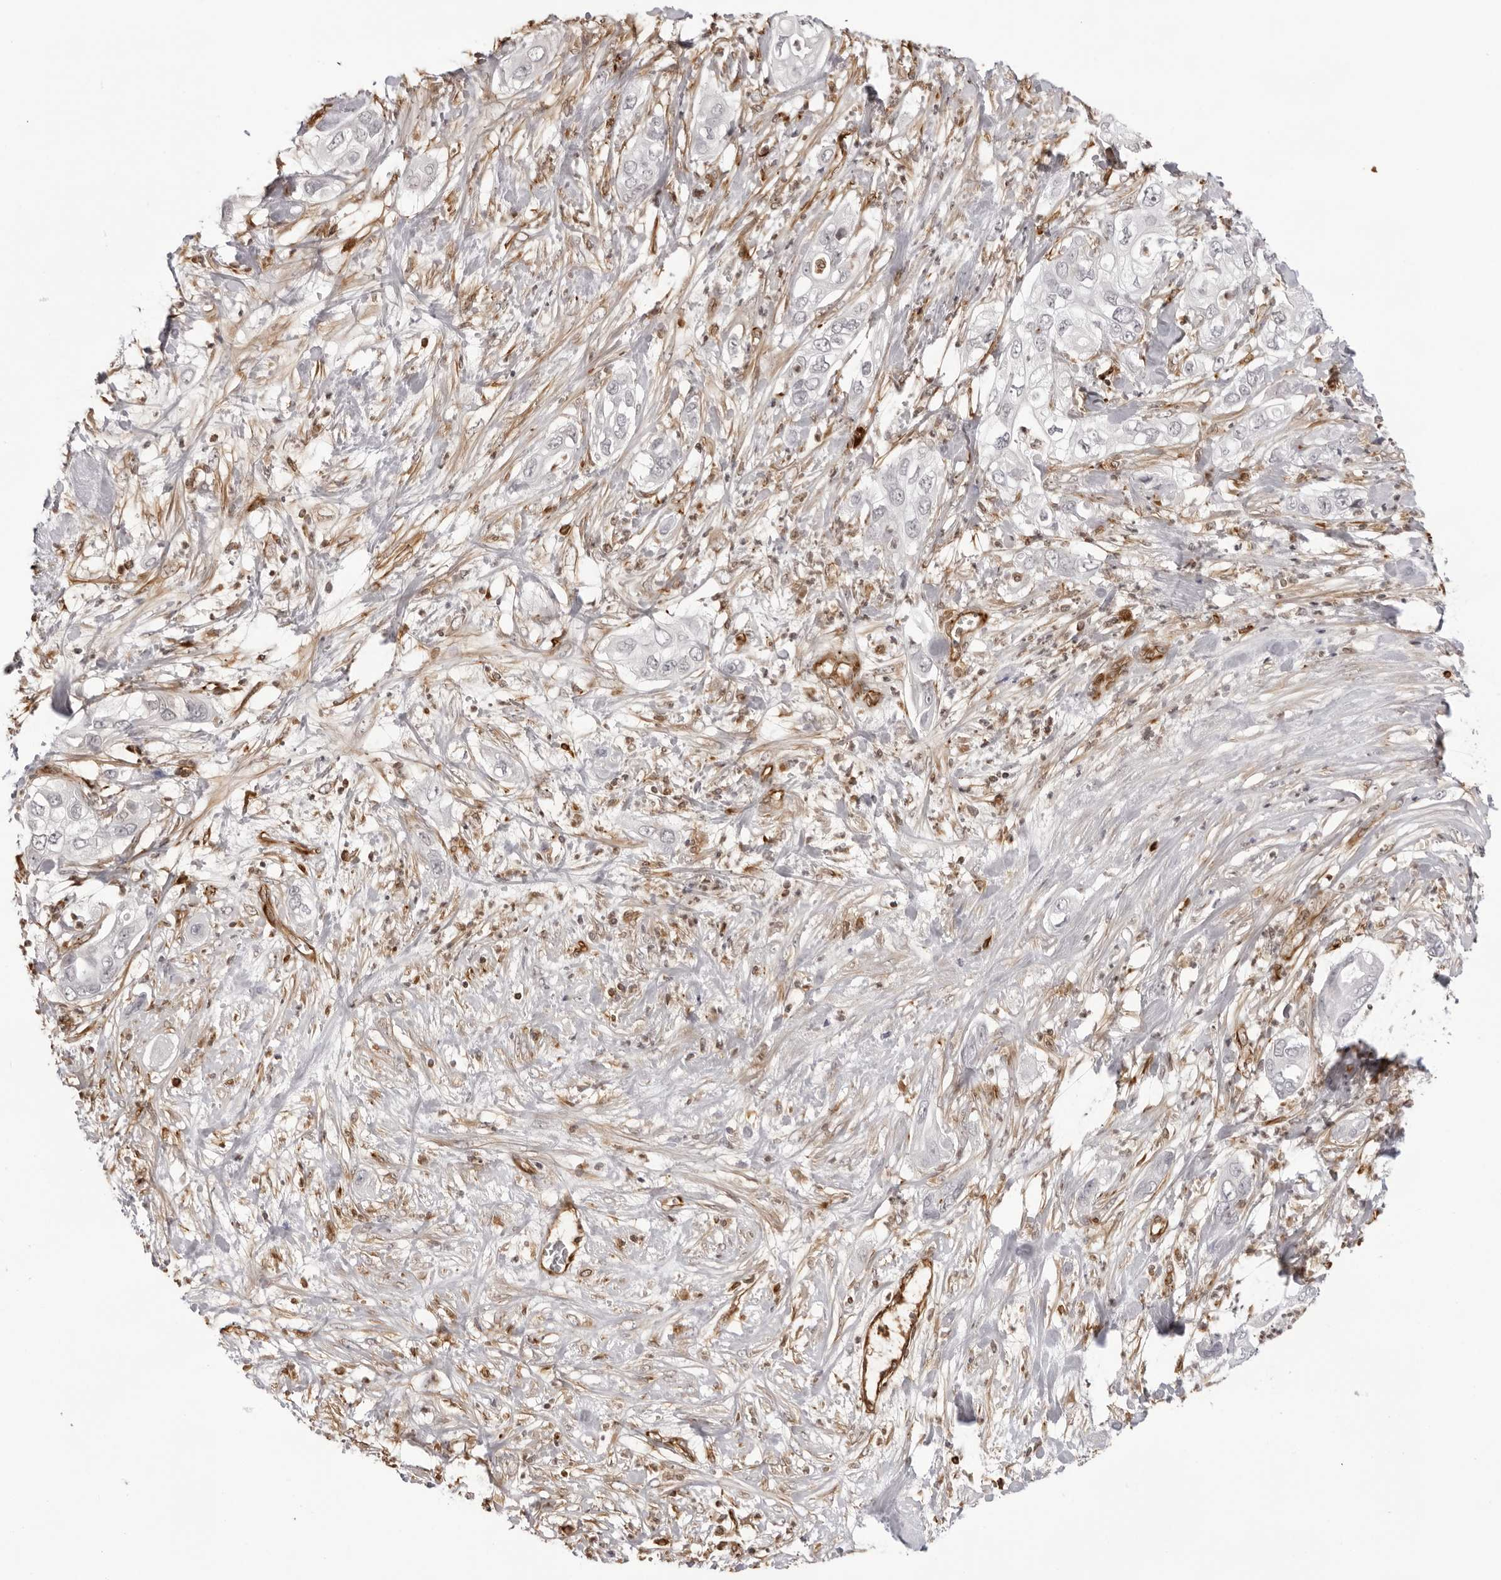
{"staining": {"intensity": "negative", "quantity": "none", "location": "none"}, "tissue": "pancreatic cancer", "cell_type": "Tumor cells", "image_type": "cancer", "snomed": [{"axis": "morphology", "description": "Adenocarcinoma, NOS"}, {"axis": "topography", "description": "Pancreas"}], "caption": "Photomicrograph shows no protein positivity in tumor cells of pancreatic adenocarcinoma tissue.", "gene": "DYNLT5", "patient": {"sex": "female", "age": 78}}